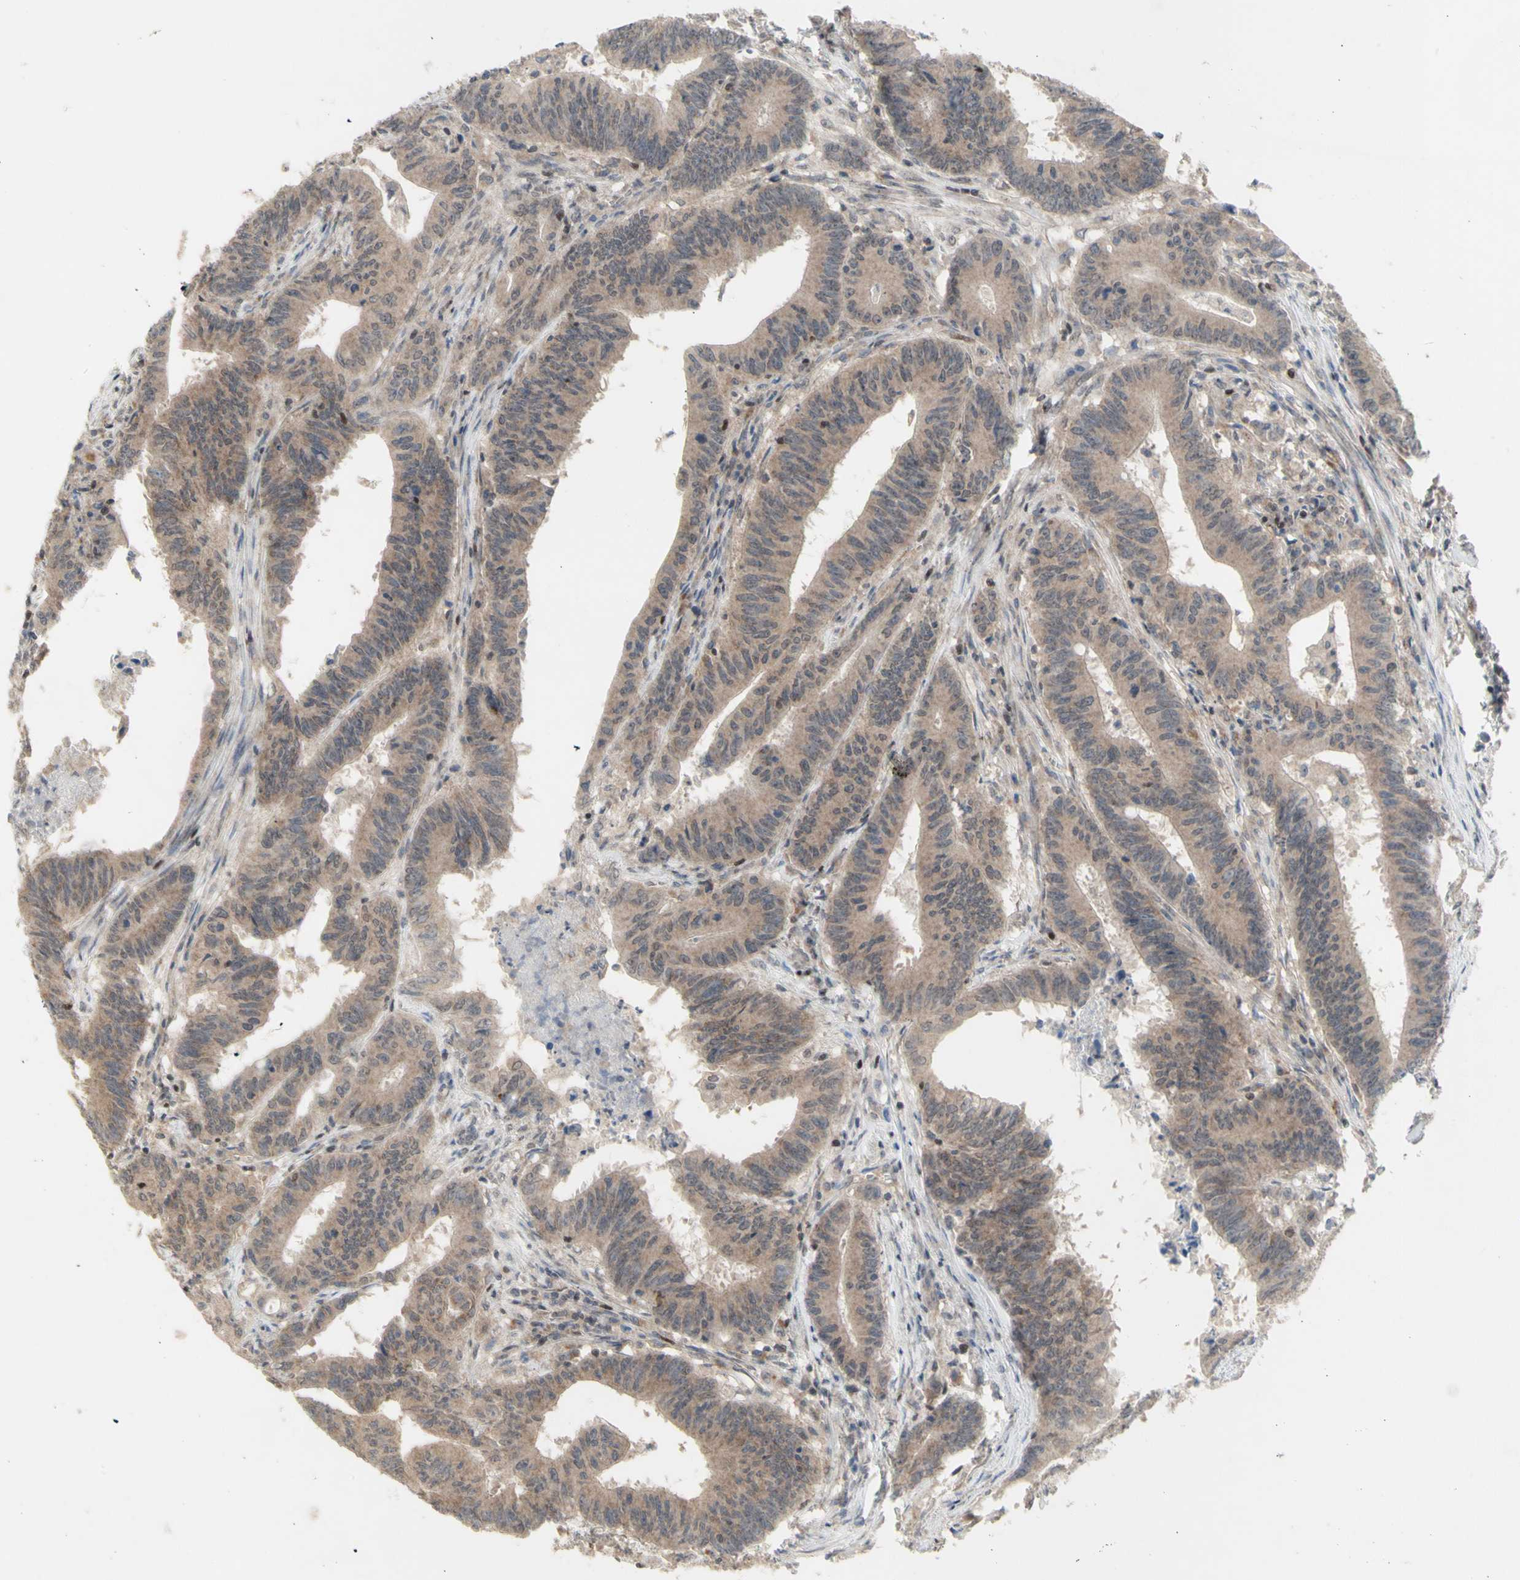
{"staining": {"intensity": "weak", "quantity": ">75%", "location": "cytoplasmic/membranous"}, "tissue": "colorectal cancer", "cell_type": "Tumor cells", "image_type": "cancer", "snomed": [{"axis": "morphology", "description": "Adenocarcinoma, NOS"}, {"axis": "topography", "description": "Colon"}], "caption": "A micrograph of adenocarcinoma (colorectal) stained for a protein demonstrates weak cytoplasmic/membranous brown staining in tumor cells.", "gene": "NLRP1", "patient": {"sex": "male", "age": 45}}